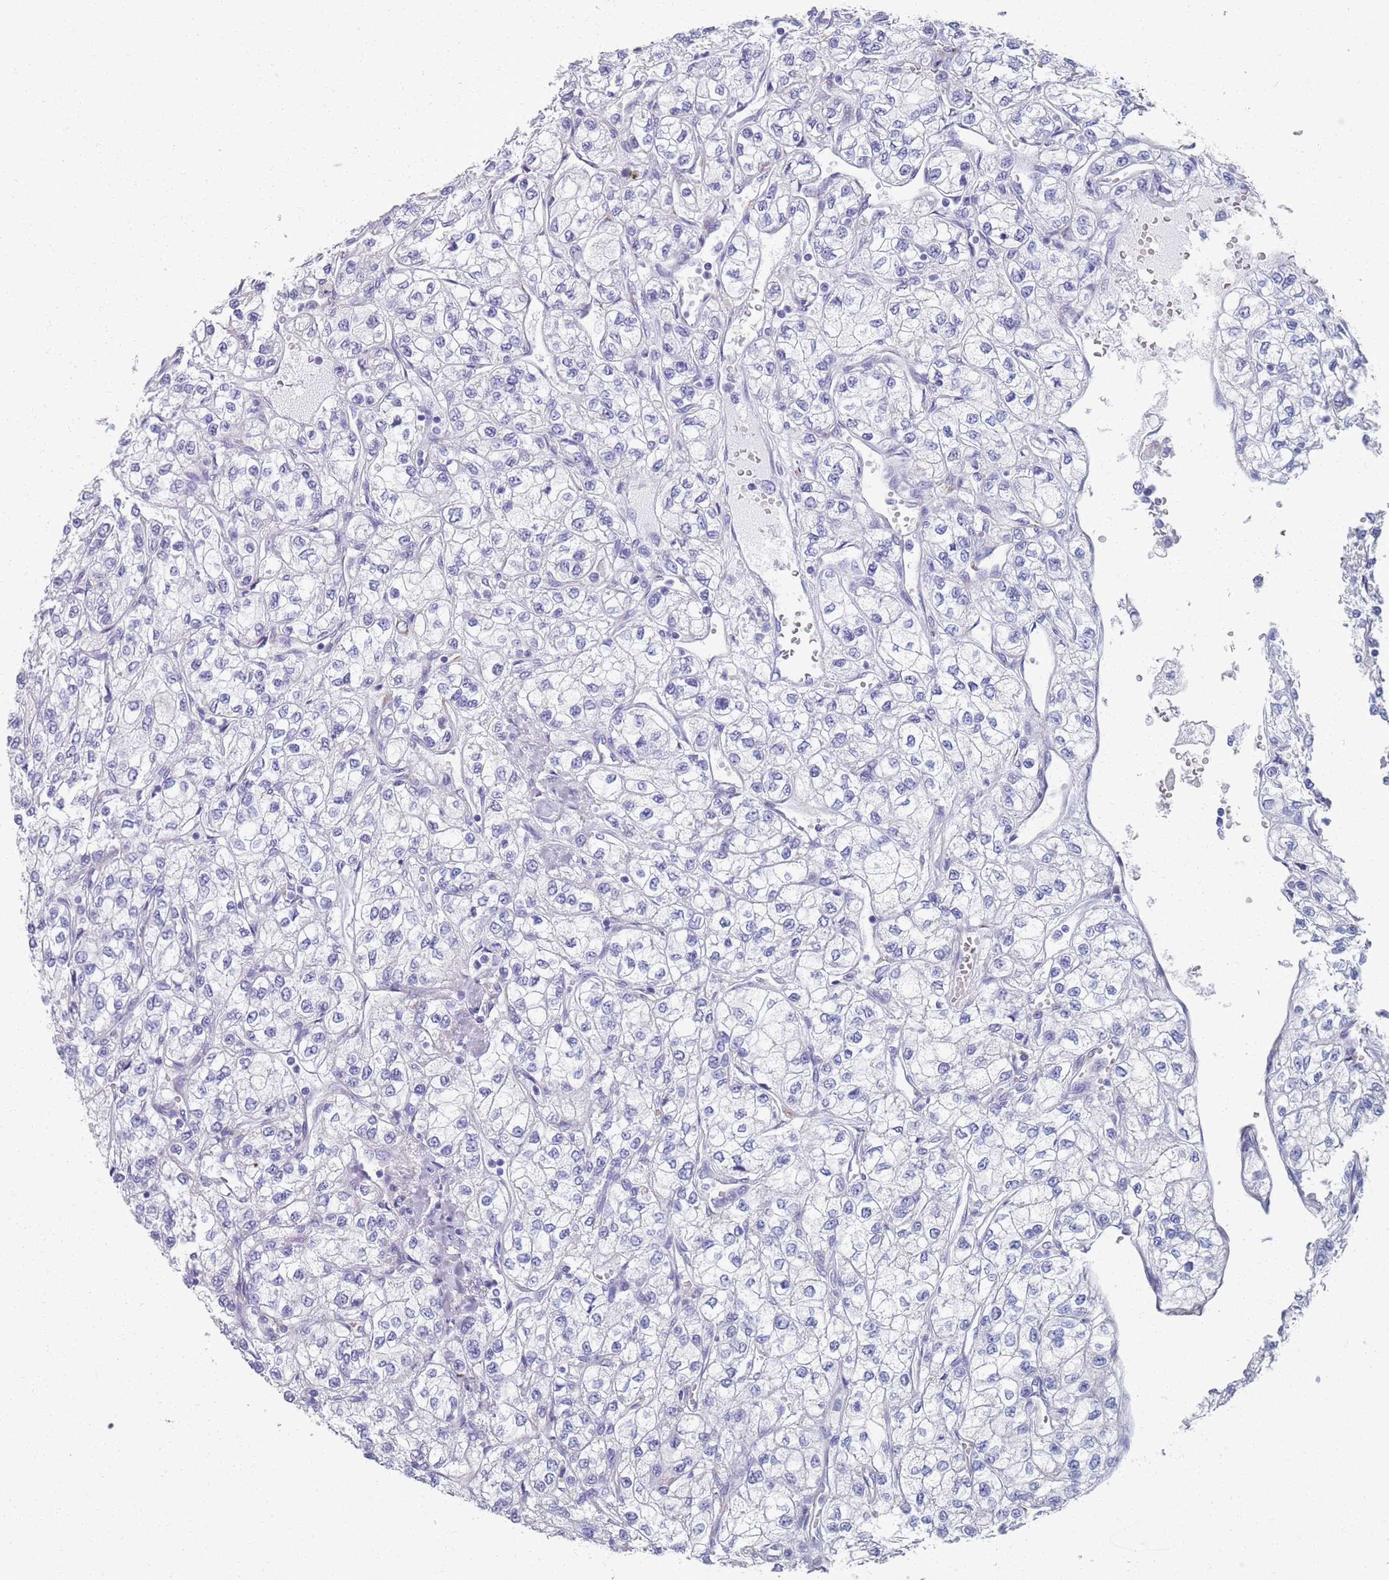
{"staining": {"intensity": "negative", "quantity": "none", "location": "none"}, "tissue": "renal cancer", "cell_type": "Tumor cells", "image_type": "cancer", "snomed": [{"axis": "morphology", "description": "Adenocarcinoma, NOS"}, {"axis": "topography", "description": "Kidney"}], "caption": "High power microscopy histopathology image of an IHC photomicrograph of renal adenocarcinoma, revealing no significant positivity in tumor cells.", "gene": "PLOD1", "patient": {"sex": "male", "age": 80}}